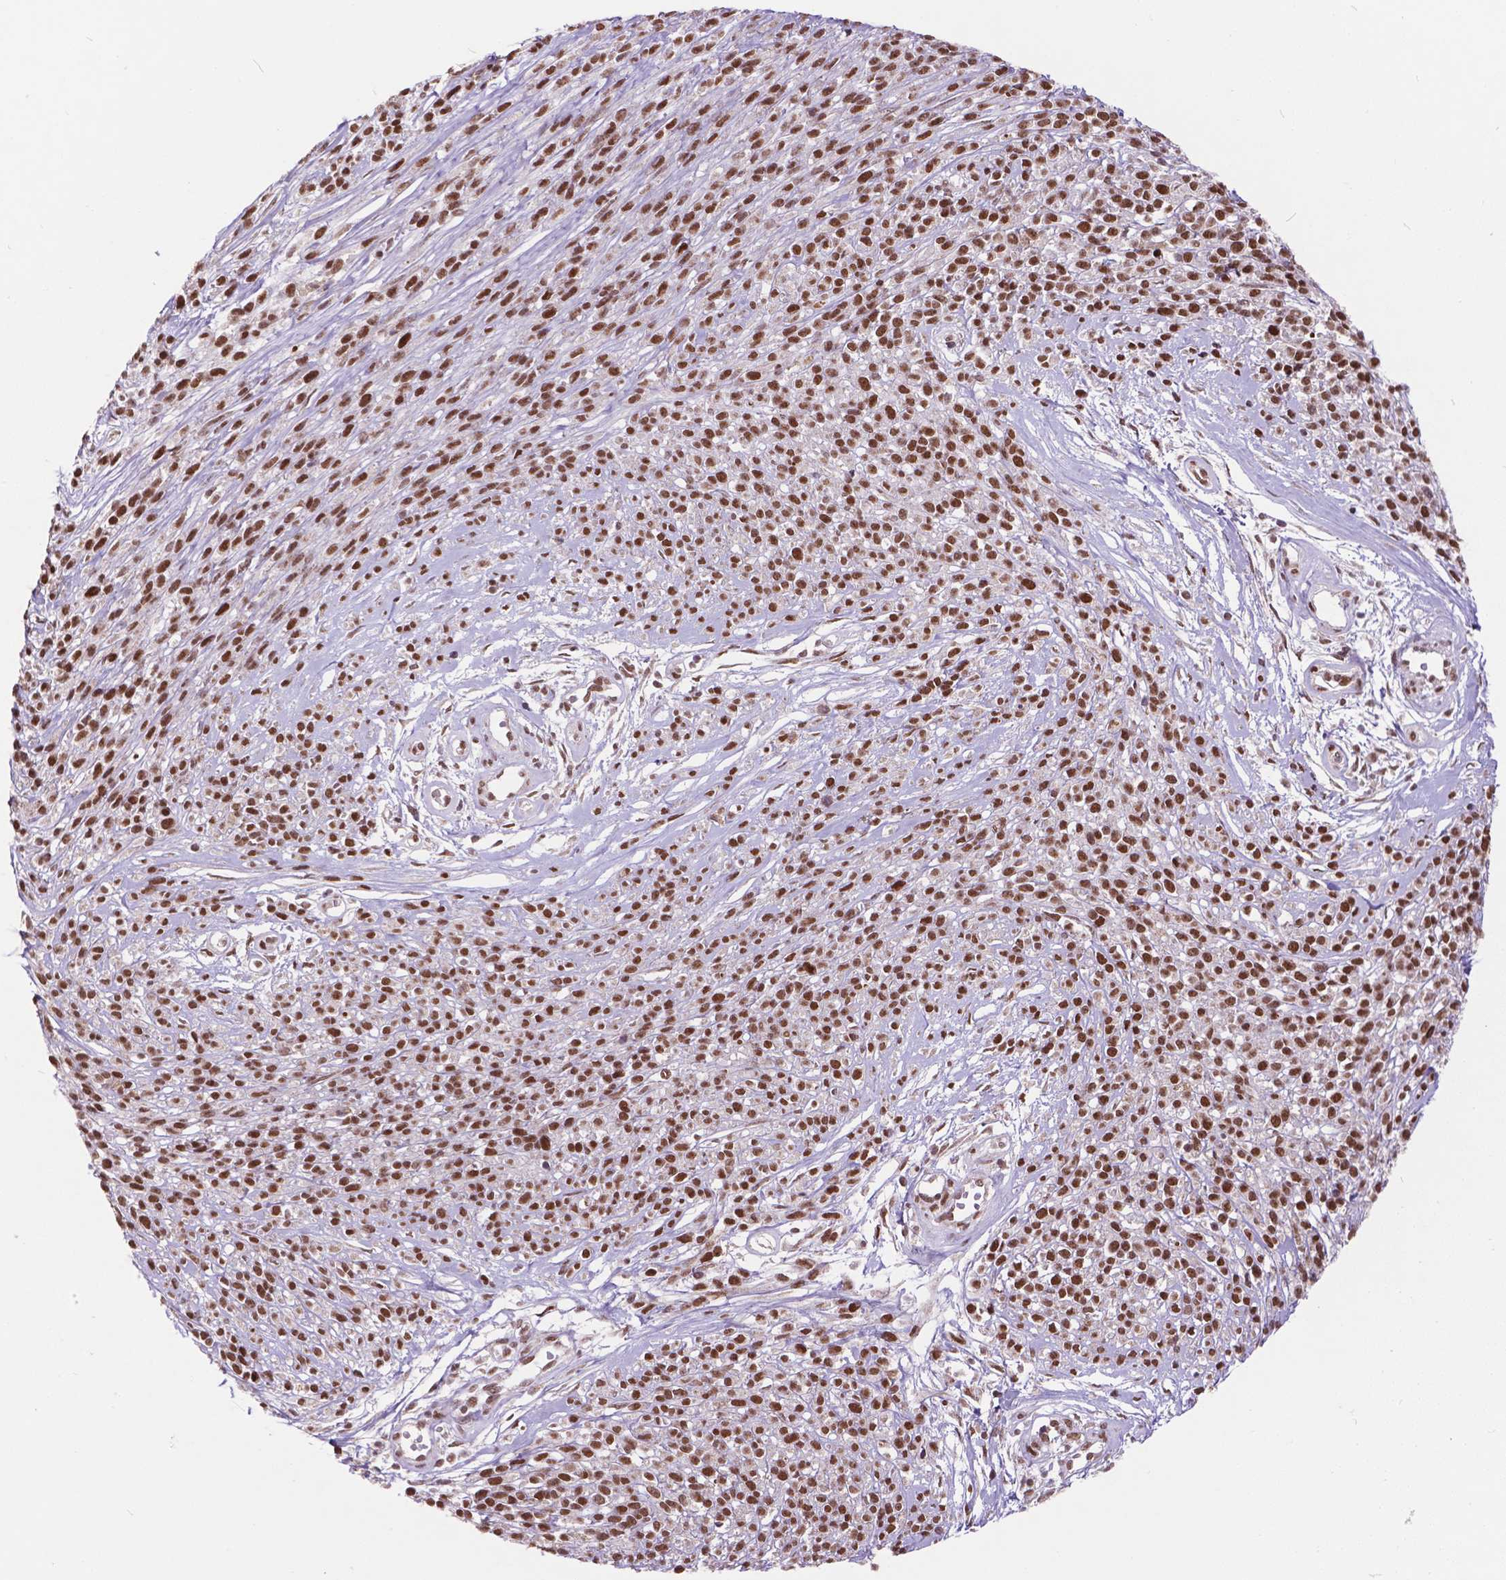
{"staining": {"intensity": "strong", "quantity": ">75%", "location": "nuclear"}, "tissue": "melanoma", "cell_type": "Tumor cells", "image_type": "cancer", "snomed": [{"axis": "morphology", "description": "Malignant melanoma, NOS"}, {"axis": "topography", "description": "Skin"}, {"axis": "topography", "description": "Skin of trunk"}], "caption": "An immunohistochemistry image of tumor tissue is shown. Protein staining in brown highlights strong nuclear positivity in melanoma within tumor cells.", "gene": "MSH2", "patient": {"sex": "male", "age": 74}}